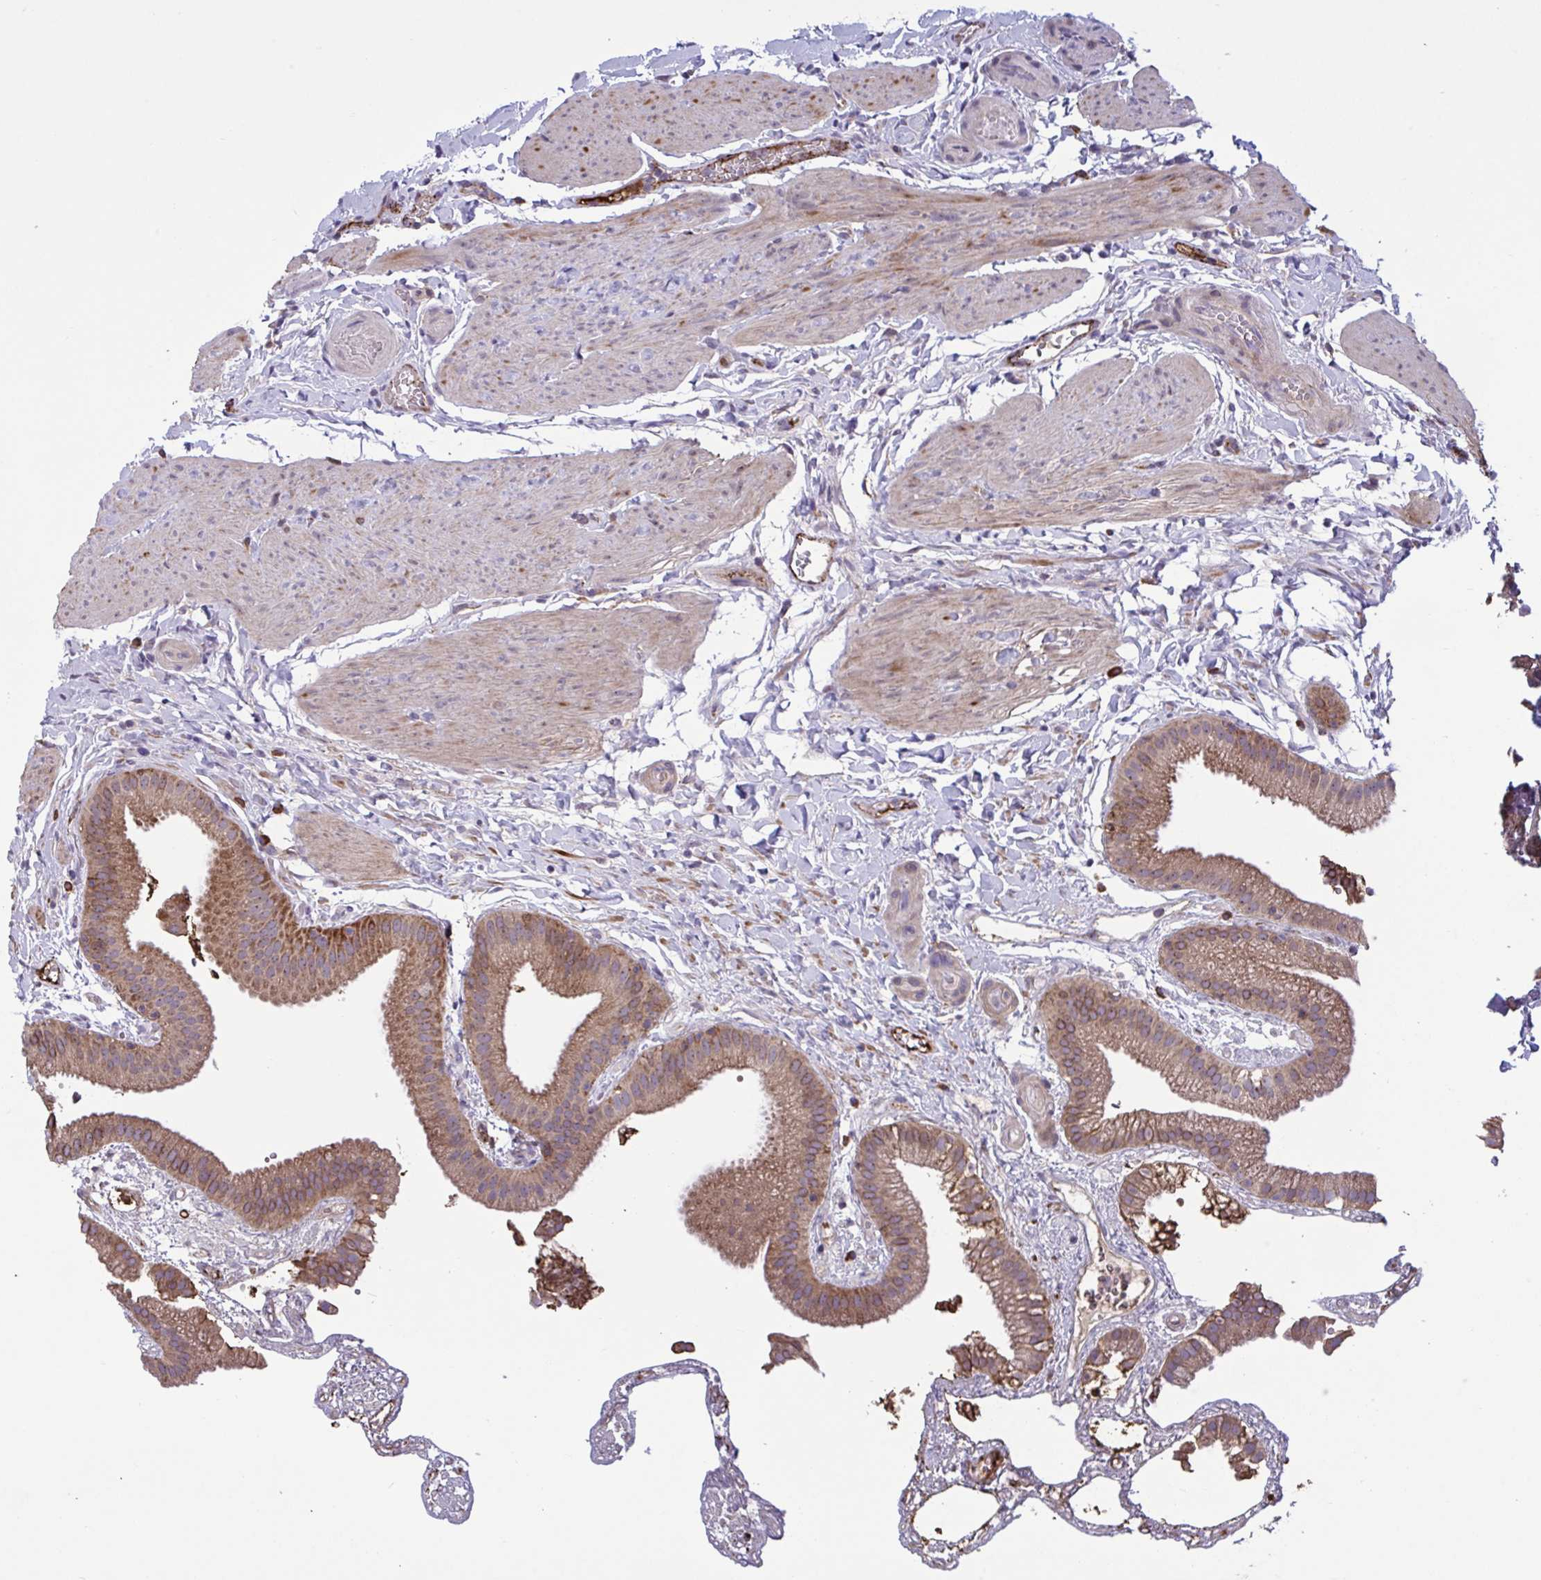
{"staining": {"intensity": "moderate", "quantity": ">75%", "location": "cytoplasmic/membranous"}, "tissue": "gallbladder", "cell_type": "Glandular cells", "image_type": "normal", "snomed": [{"axis": "morphology", "description": "Normal tissue, NOS"}, {"axis": "topography", "description": "Gallbladder"}], "caption": "IHC histopathology image of benign gallbladder: human gallbladder stained using immunohistochemistry (IHC) exhibits medium levels of moderate protein expression localized specifically in the cytoplasmic/membranous of glandular cells, appearing as a cytoplasmic/membranous brown color.", "gene": "CD101", "patient": {"sex": "female", "age": 63}}